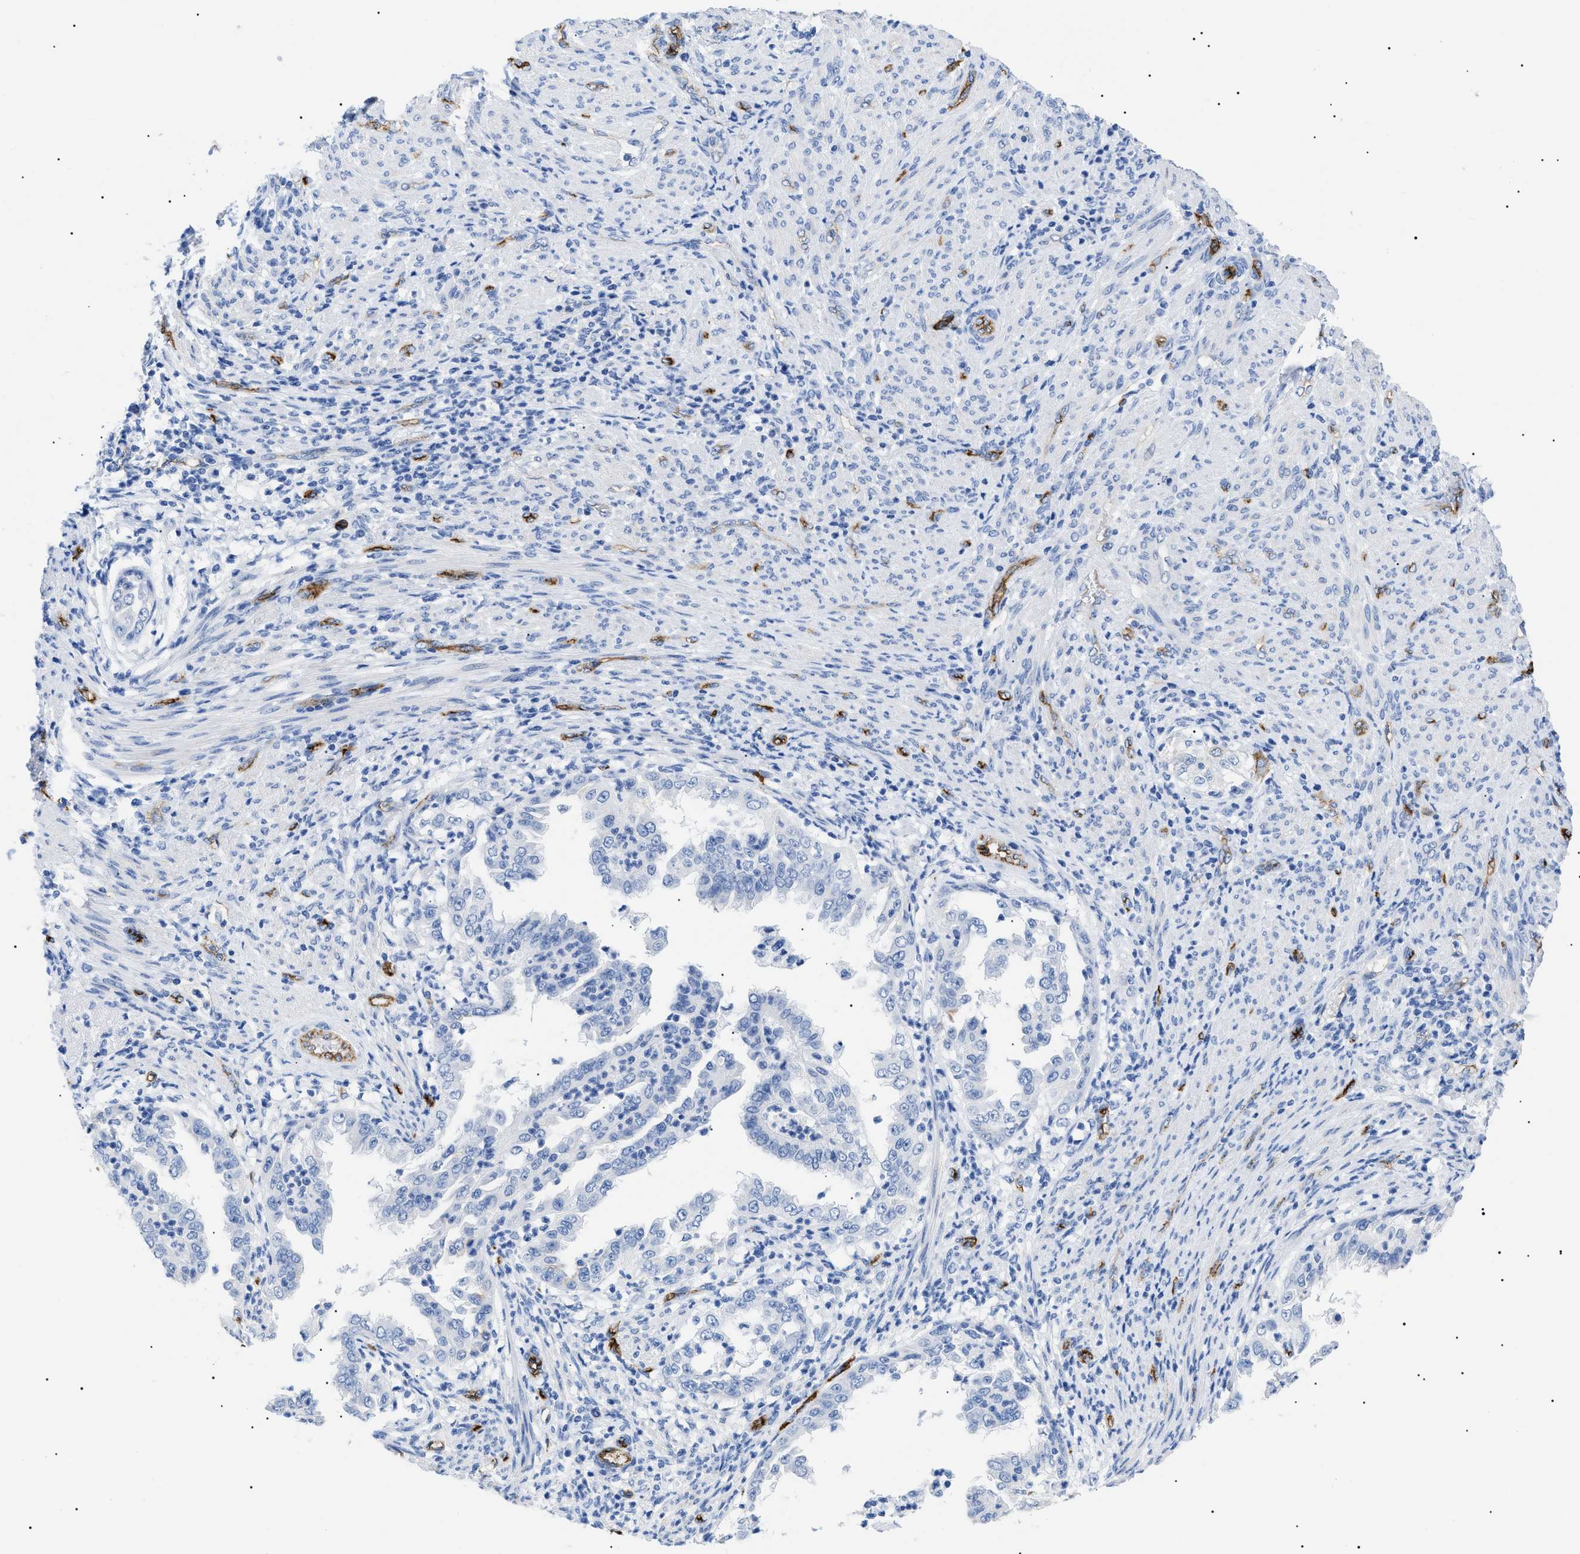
{"staining": {"intensity": "negative", "quantity": "none", "location": "none"}, "tissue": "endometrial cancer", "cell_type": "Tumor cells", "image_type": "cancer", "snomed": [{"axis": "morphology", "description": "Adenocarcinoma, NOS"}, {"axis": "topography", "description": "Endometrium"}], "caption": "There is no significant expression in tumor cells of endometrial adenocarcinoma.", "gene": "PODXL", "patient": {"sex": "female", "age": 85}}